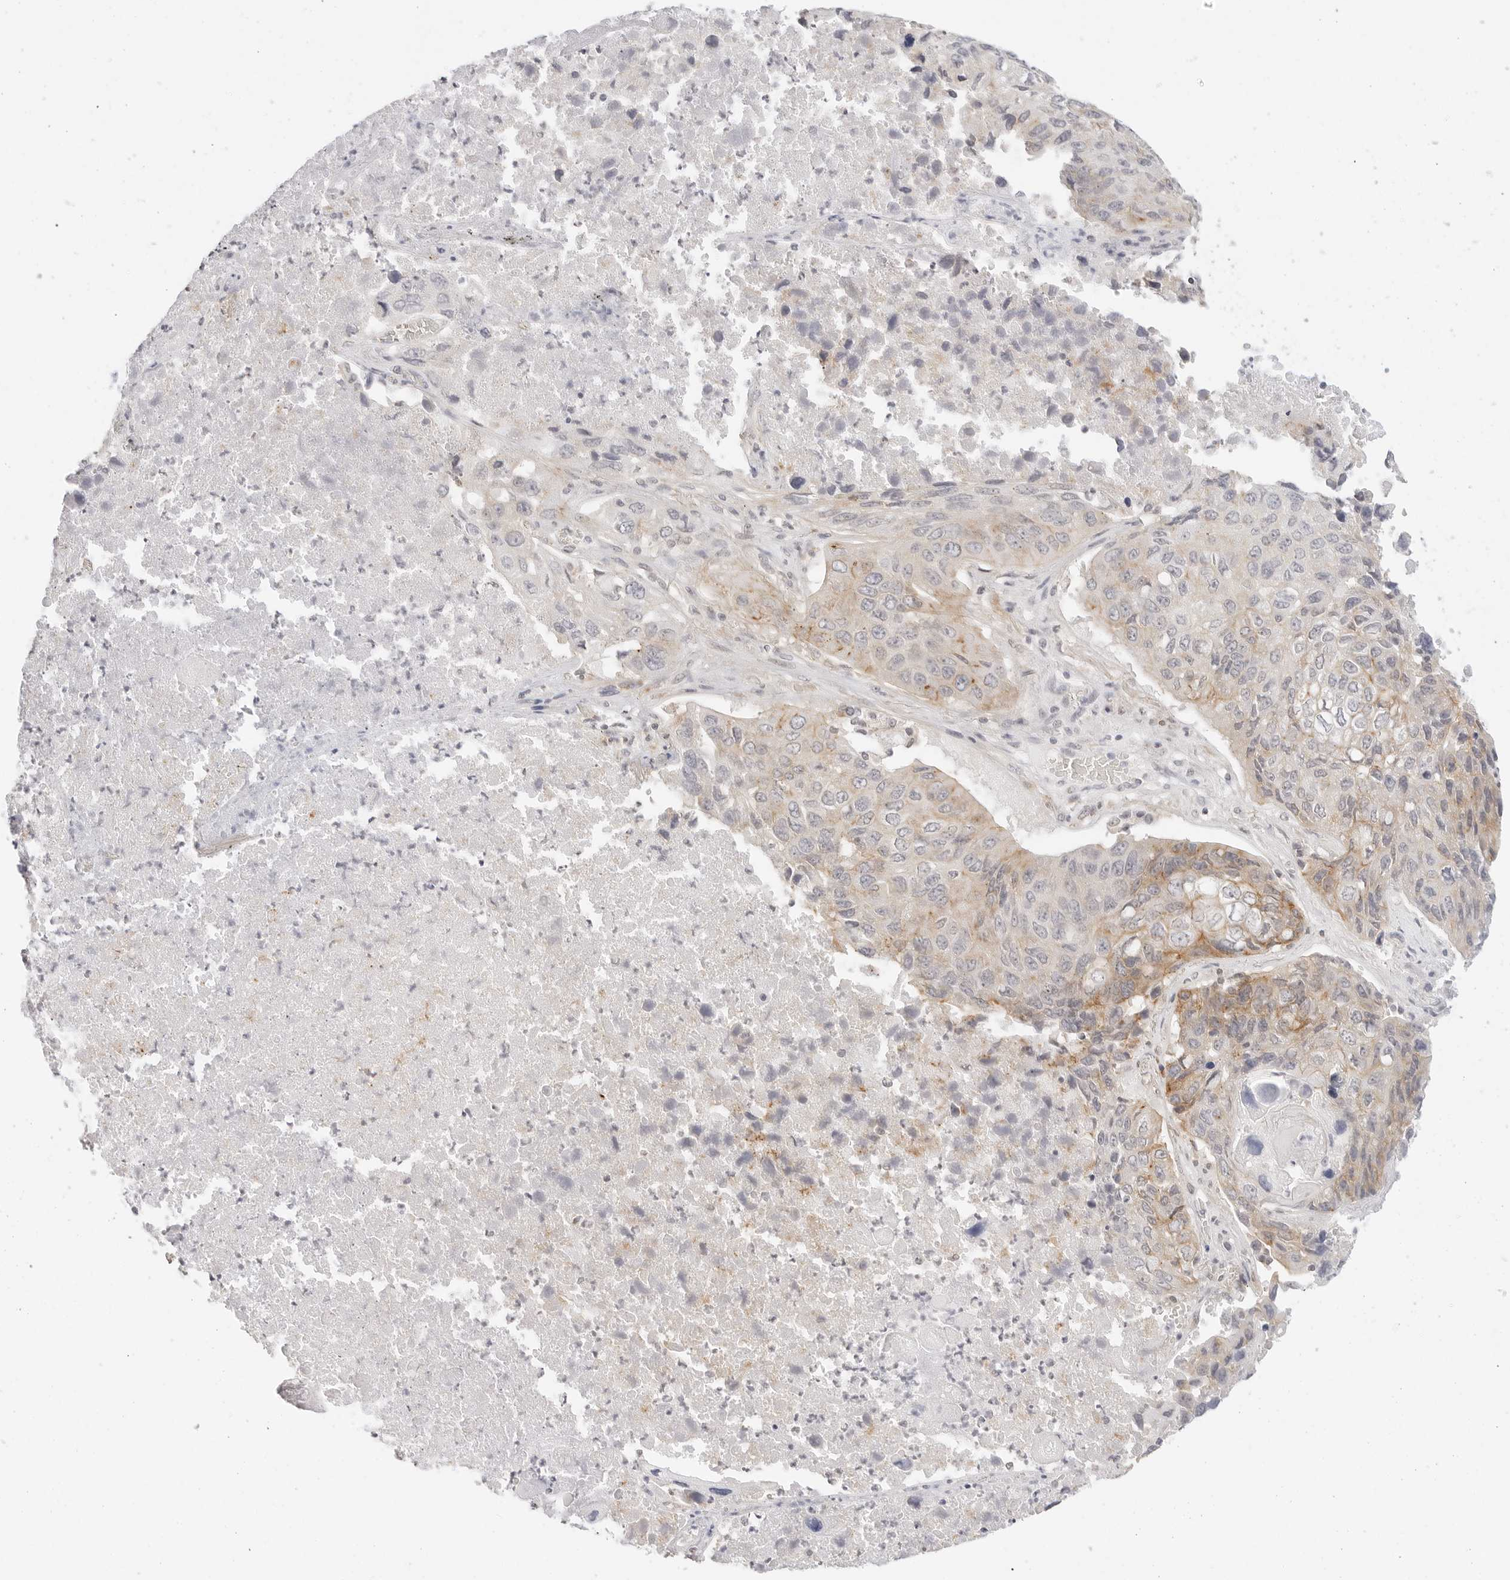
{"staining": {"intensity": "moderate", "quantity": "<25%", "location": "cytoplasmic/membranous"}, "tissue": "lung cancer", "cell_type": "Tumor cells", "image_type": "cancer", "snomed": [{"axis": "morphology", "description": "Squamous cell carcinoma, NOS"}, {"axis": "topography", "description": "Lung"}], "caption": "Moderate cytoplasmic/membranous protein staining is appreciated in about <25% of tumor cells in lung squamous cell carcinoma.", "gene": "PCDH19", "patient": {"sex": "male", "age": 61}}